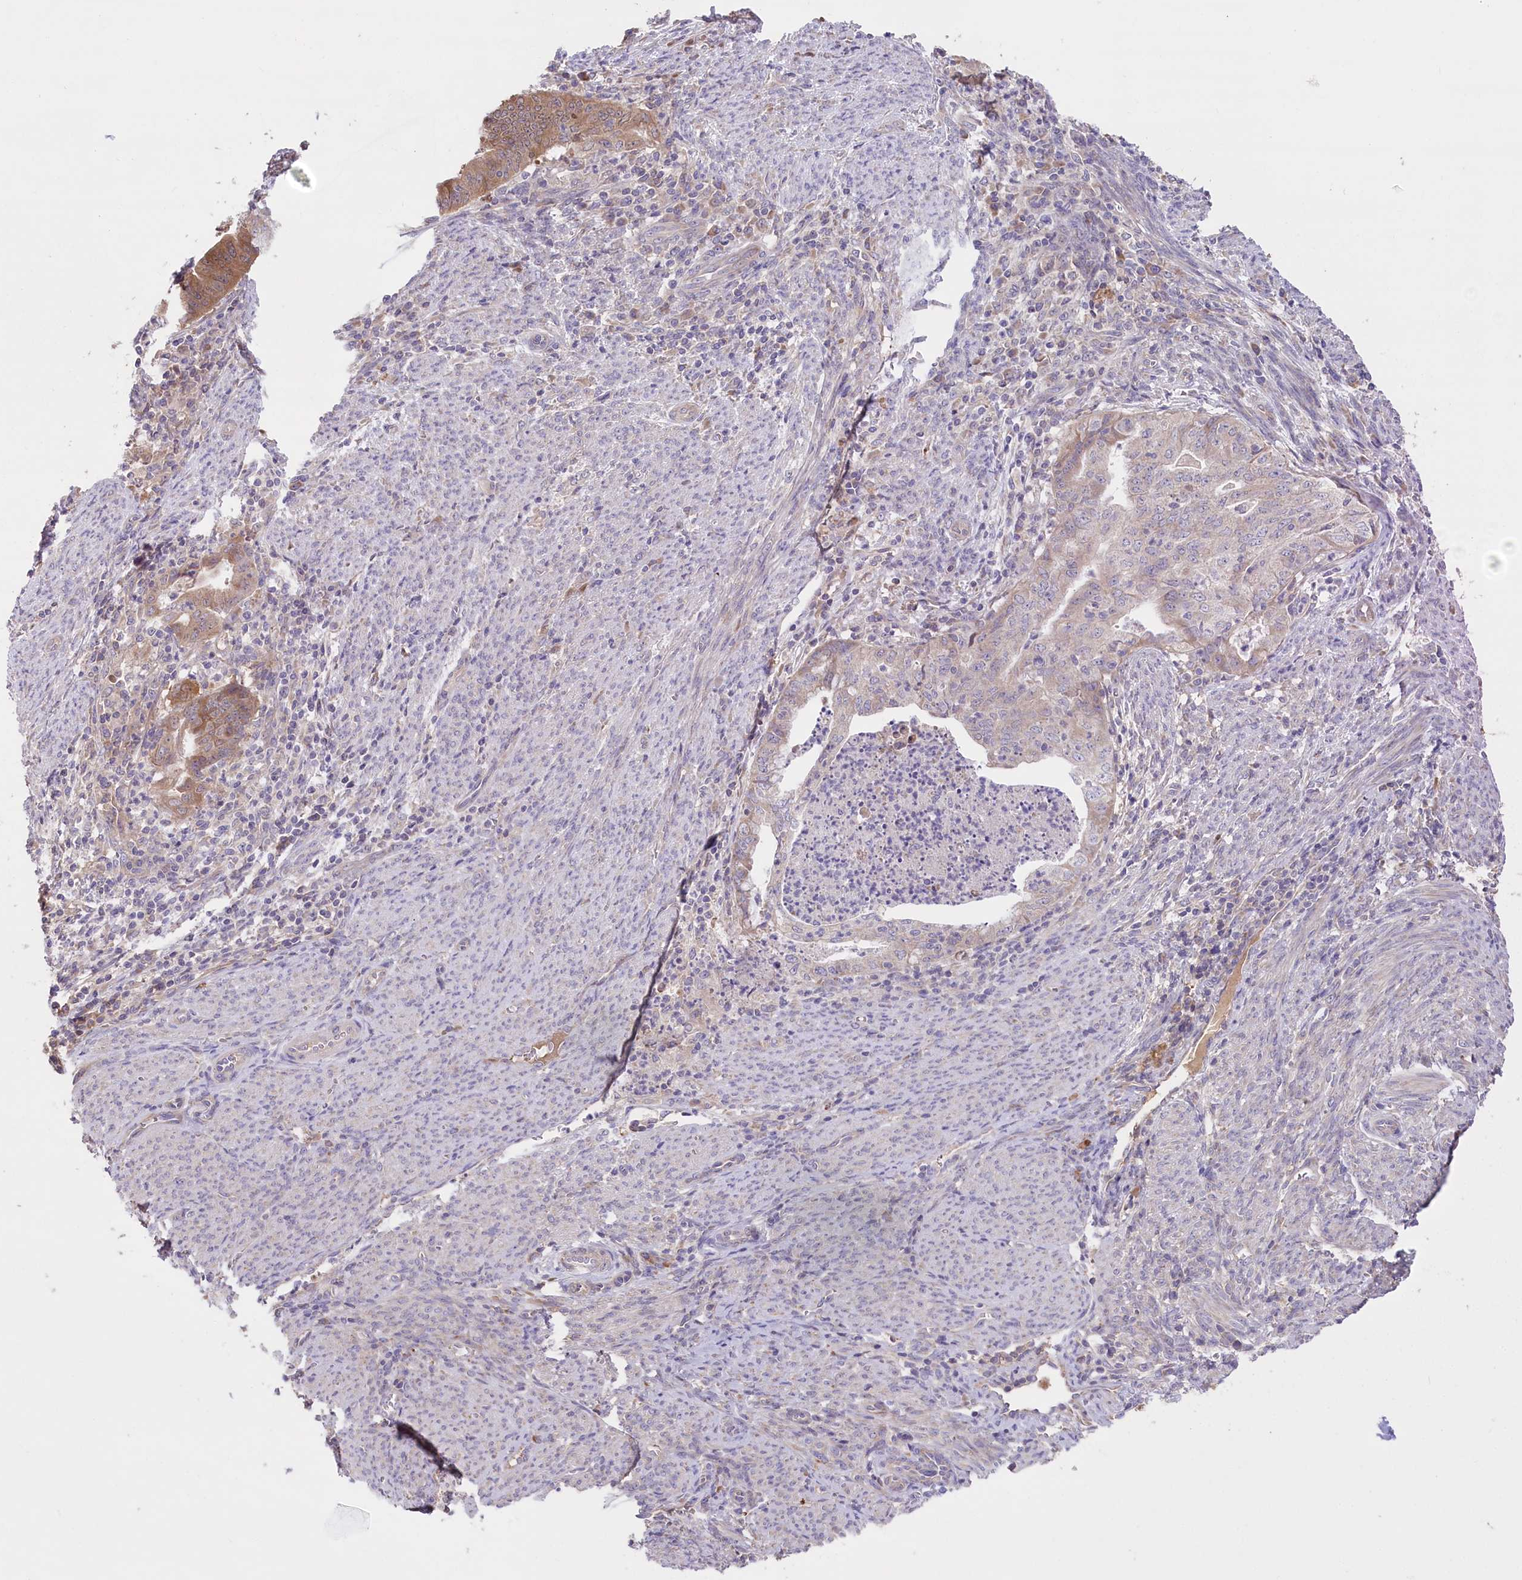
{"staining": {"intensity": "moderate", "quantity": "25%-75%", "location": "cytoplasmic/membranous,nuclear"}, "tissue": "endometrial cancer", "cell_type": "Tumor cells", "image_type": "cancer", "snomed": [{"axis": "morphology", "description": "Adenocarcinoma, NOS"}, {"axis": "topography", "description": "Endometrium"}], "caption": "This histopathology image demonstrates immunohistochemistry staining of human endometrial cancer (adenocarcinoma), with medium moderate cytoplasmic/membranous and nuclear staining in approximately 25%-75% of tumor cells.", "gene": "PBLD", "patient": {"sex": "female", "age": 79}}